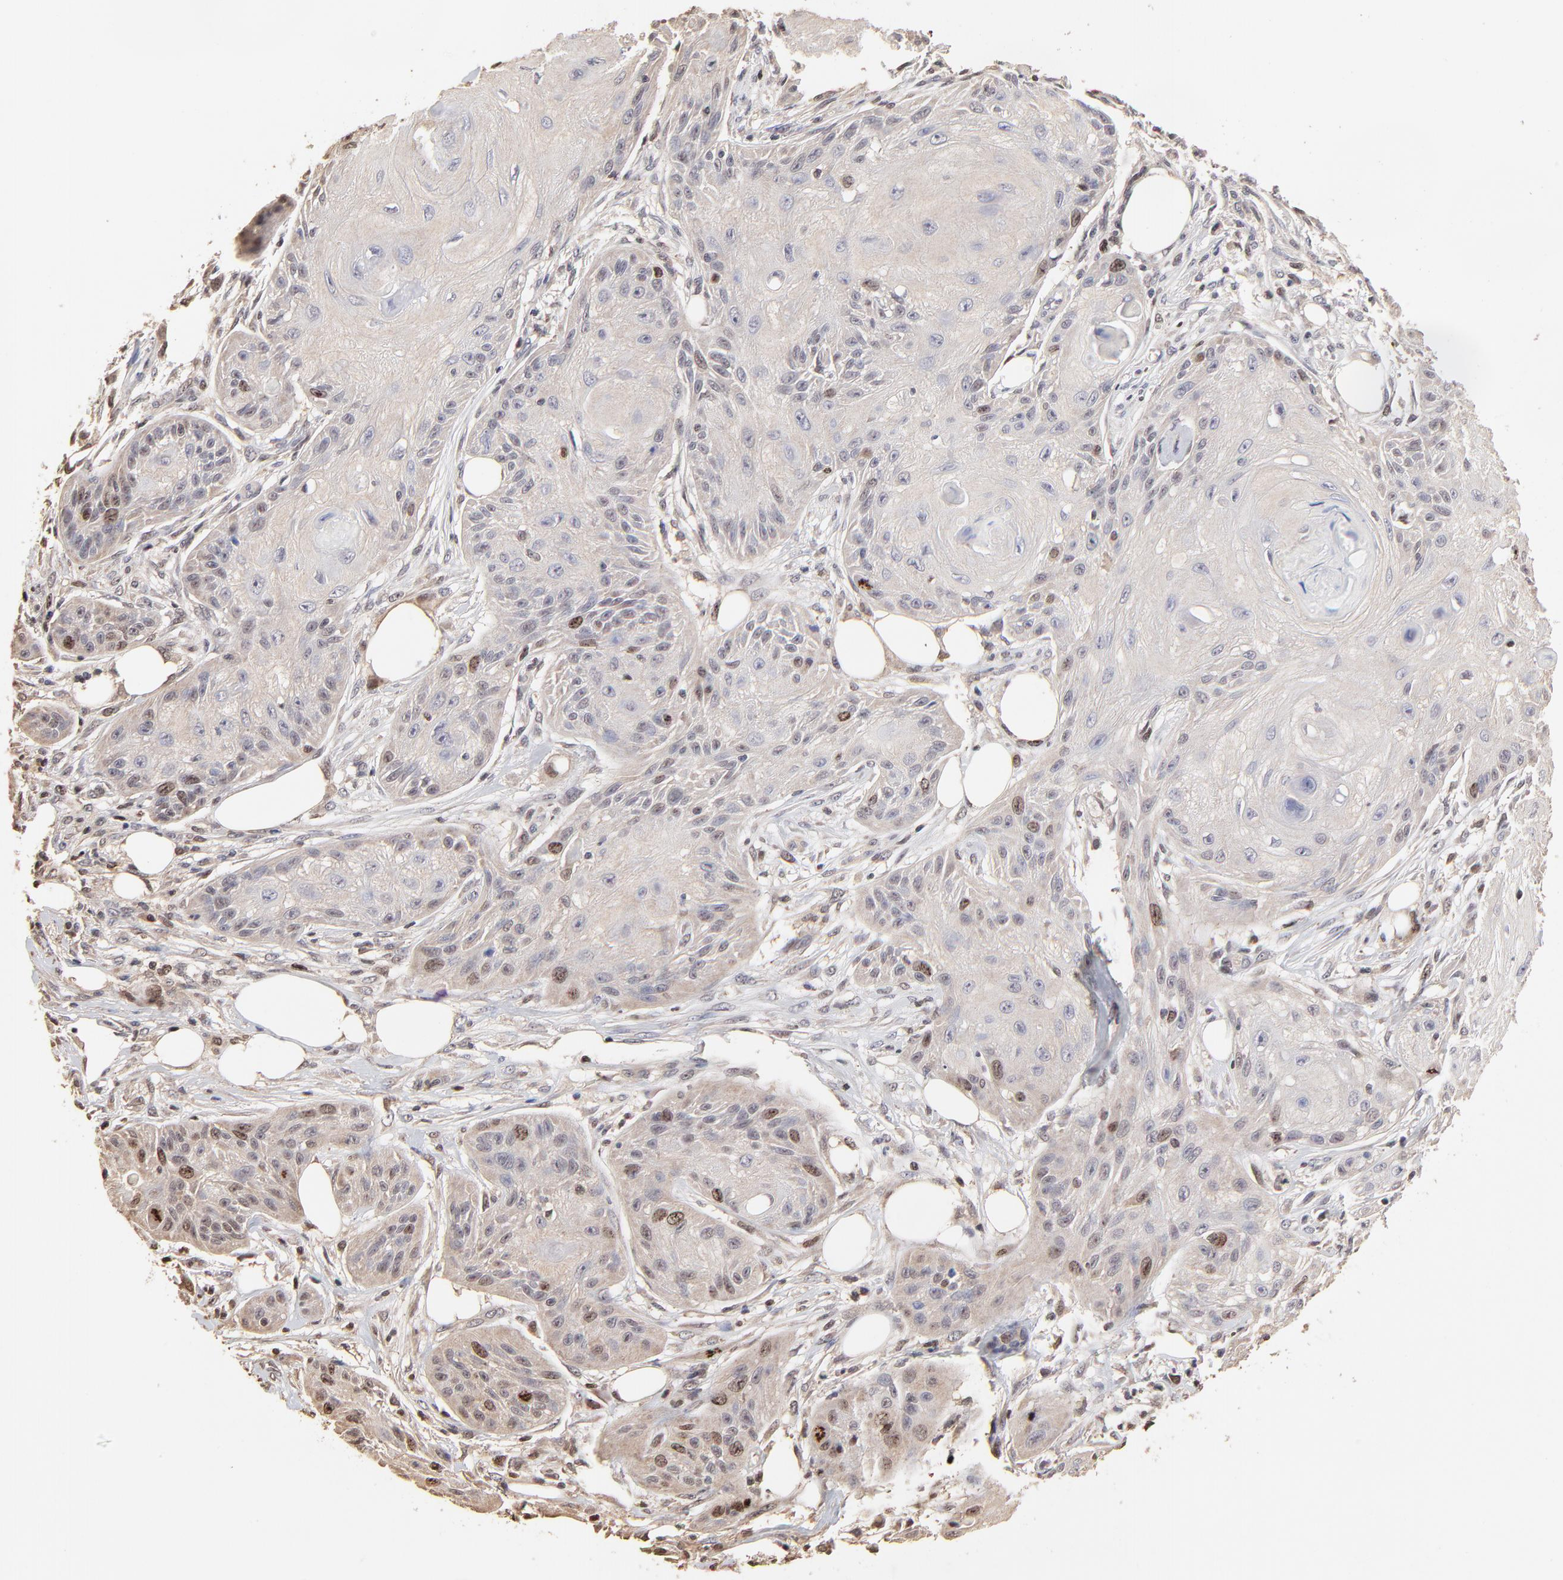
{"staining": {"intensity": "moderate", "quantity": "<25%", "location": "nuclear"}, "tissue": "skin cancer", "cell_type": "Tumor cells", "image_type": "cancer", "snomed": [{"axis": "morphology", "description": "Squamous cell carcinoma, NOS"}, {"axis": "topography", "description": "Skin"}], "caption": "This image reveals immunohistochemistry (IHC) staining of skin squamous cell carcinoma, with low moderate nuclear expression in approximately <25% of tumor cells.", "gene": "BIRC5", "patient": {"sex": "female", "age": 88}}